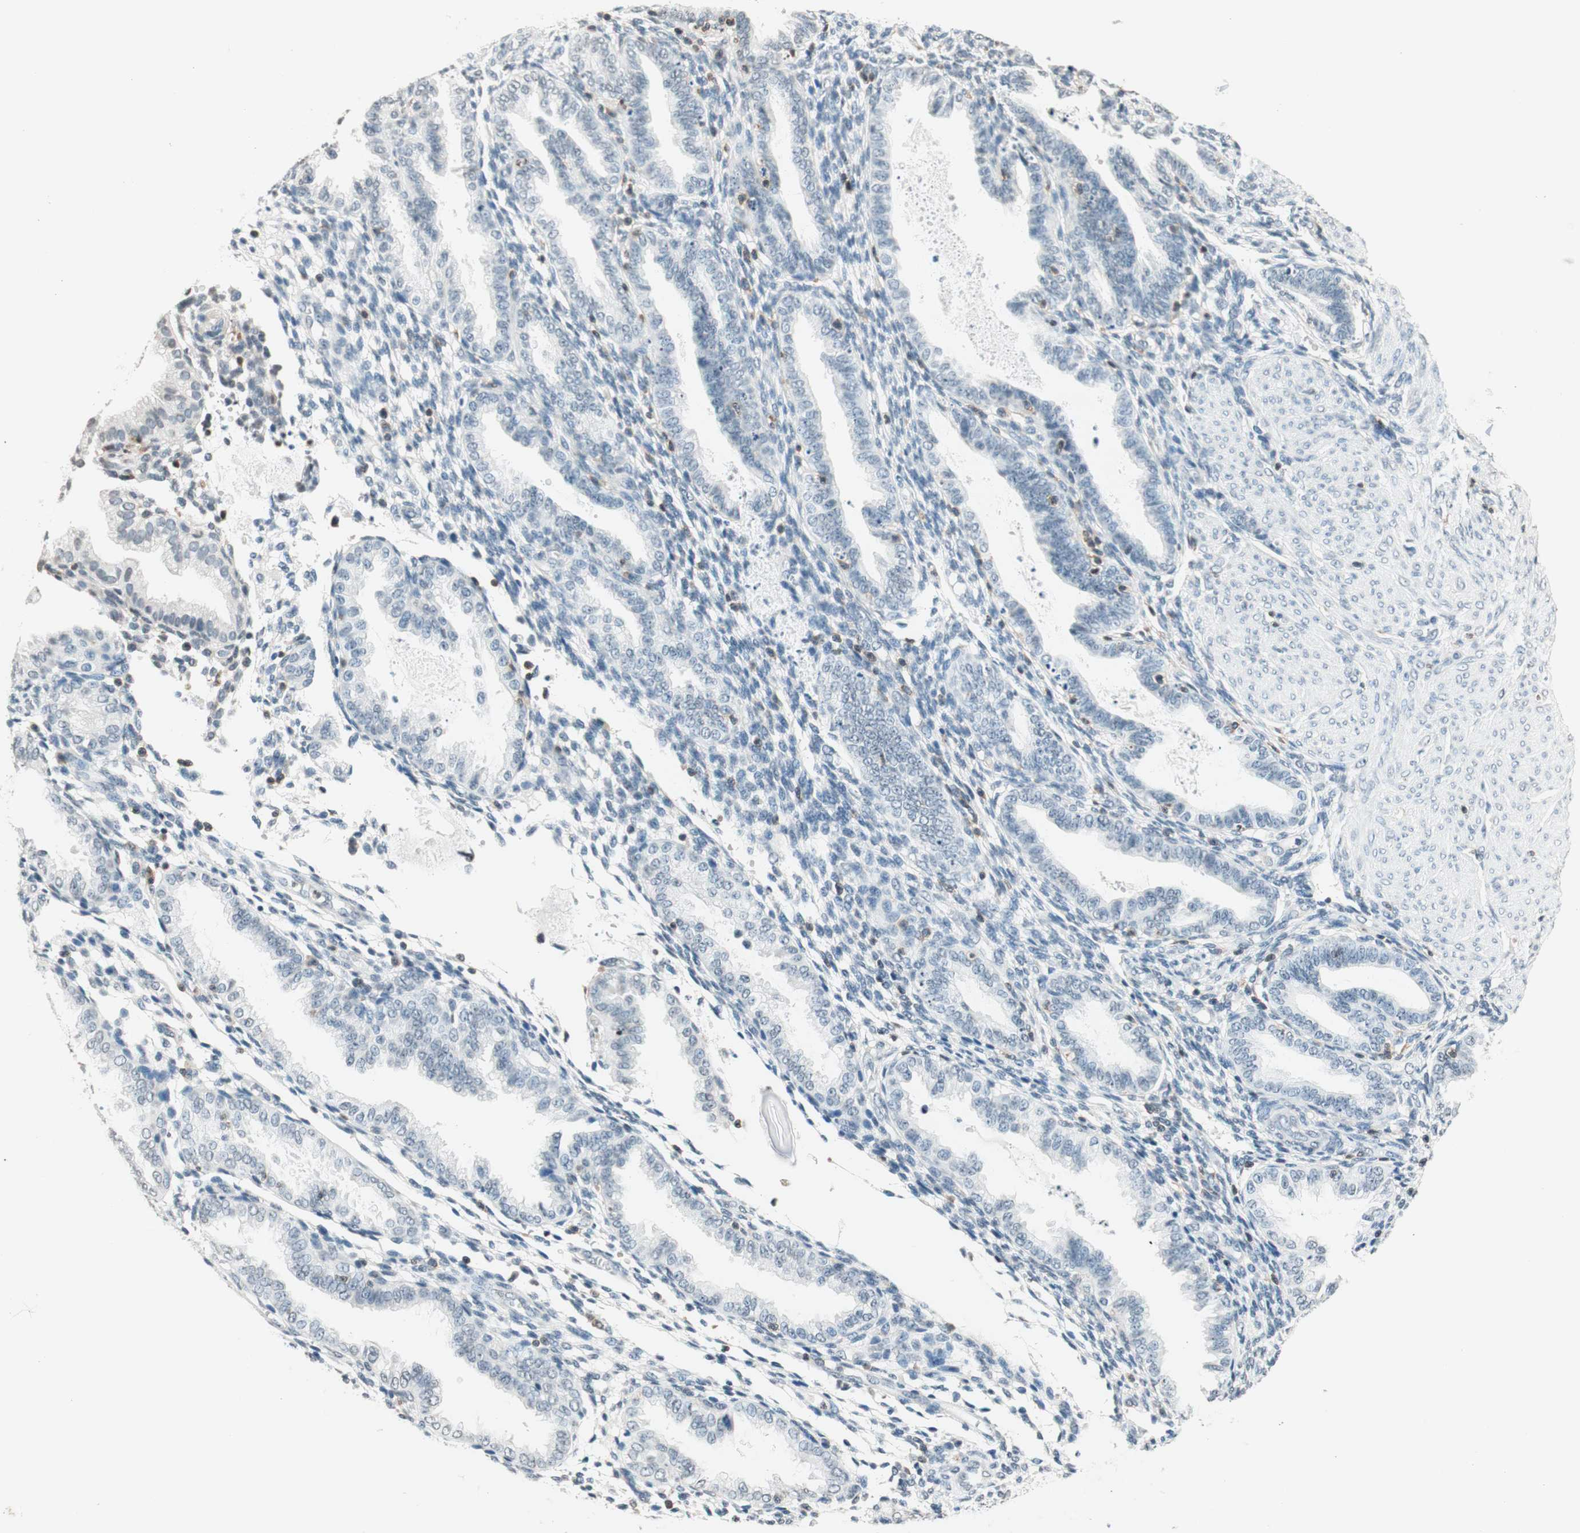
{"staining": {"intensity": "weak", "quantity": "<25%", "location": "cytoplasmic/membranous"}, "tissue": "endometrium", "cell_type": "Cells in endometrial stroma", "image_type": "normal", "snomed": [{"axis": "morphology", "description": "Normal tissue, NOS"}, {"axis": "topography", "description": "Endometrium"}], "caption": "Immunohistochemistry of normal human endometrium displays no positivity in cells in endometrial stroma. (Immunohistochemistry (ihc), brightfield microscopy, high magnification).", "gene": "WIPF1", "patient": {"sex": "female", "age": 33}}